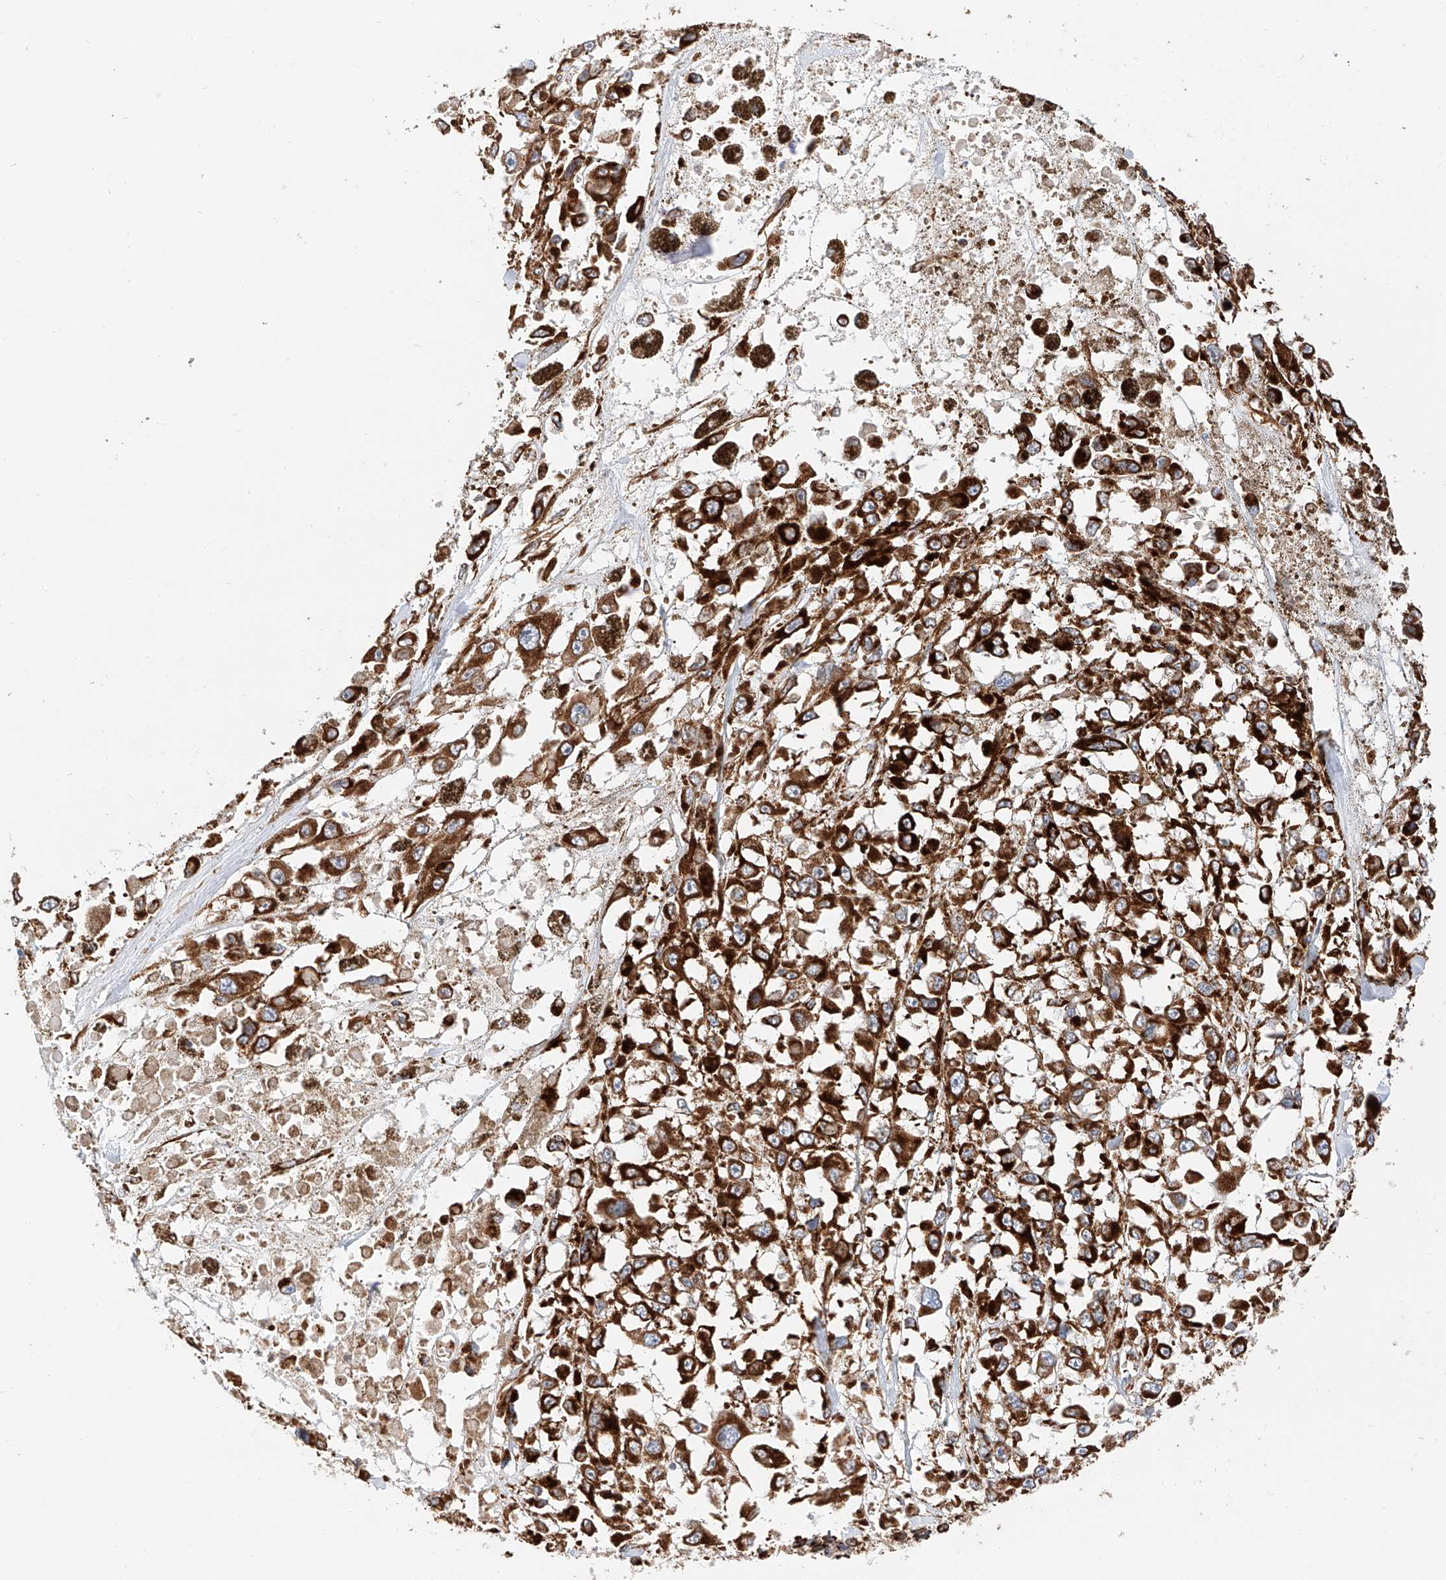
{"staining": {"intensity": "strong", "quantity": ">75%", "location": "cytoplasmic/membranous"}, "tissue": "melanoma", "cell_type": "Tumor cells", "image_type": "cancer", "snomed": [{"axis": "morphology", "description": "Malignant melanoma, Metastatic site"}, {"axis": "topography", "description": "Lymph node"}], "caption": "Human melanoma stained with a protein marker reveals strong staining in tumor cells.", "gene": "NDUFV3", "patient": {"sex": "male", "age": 59}}